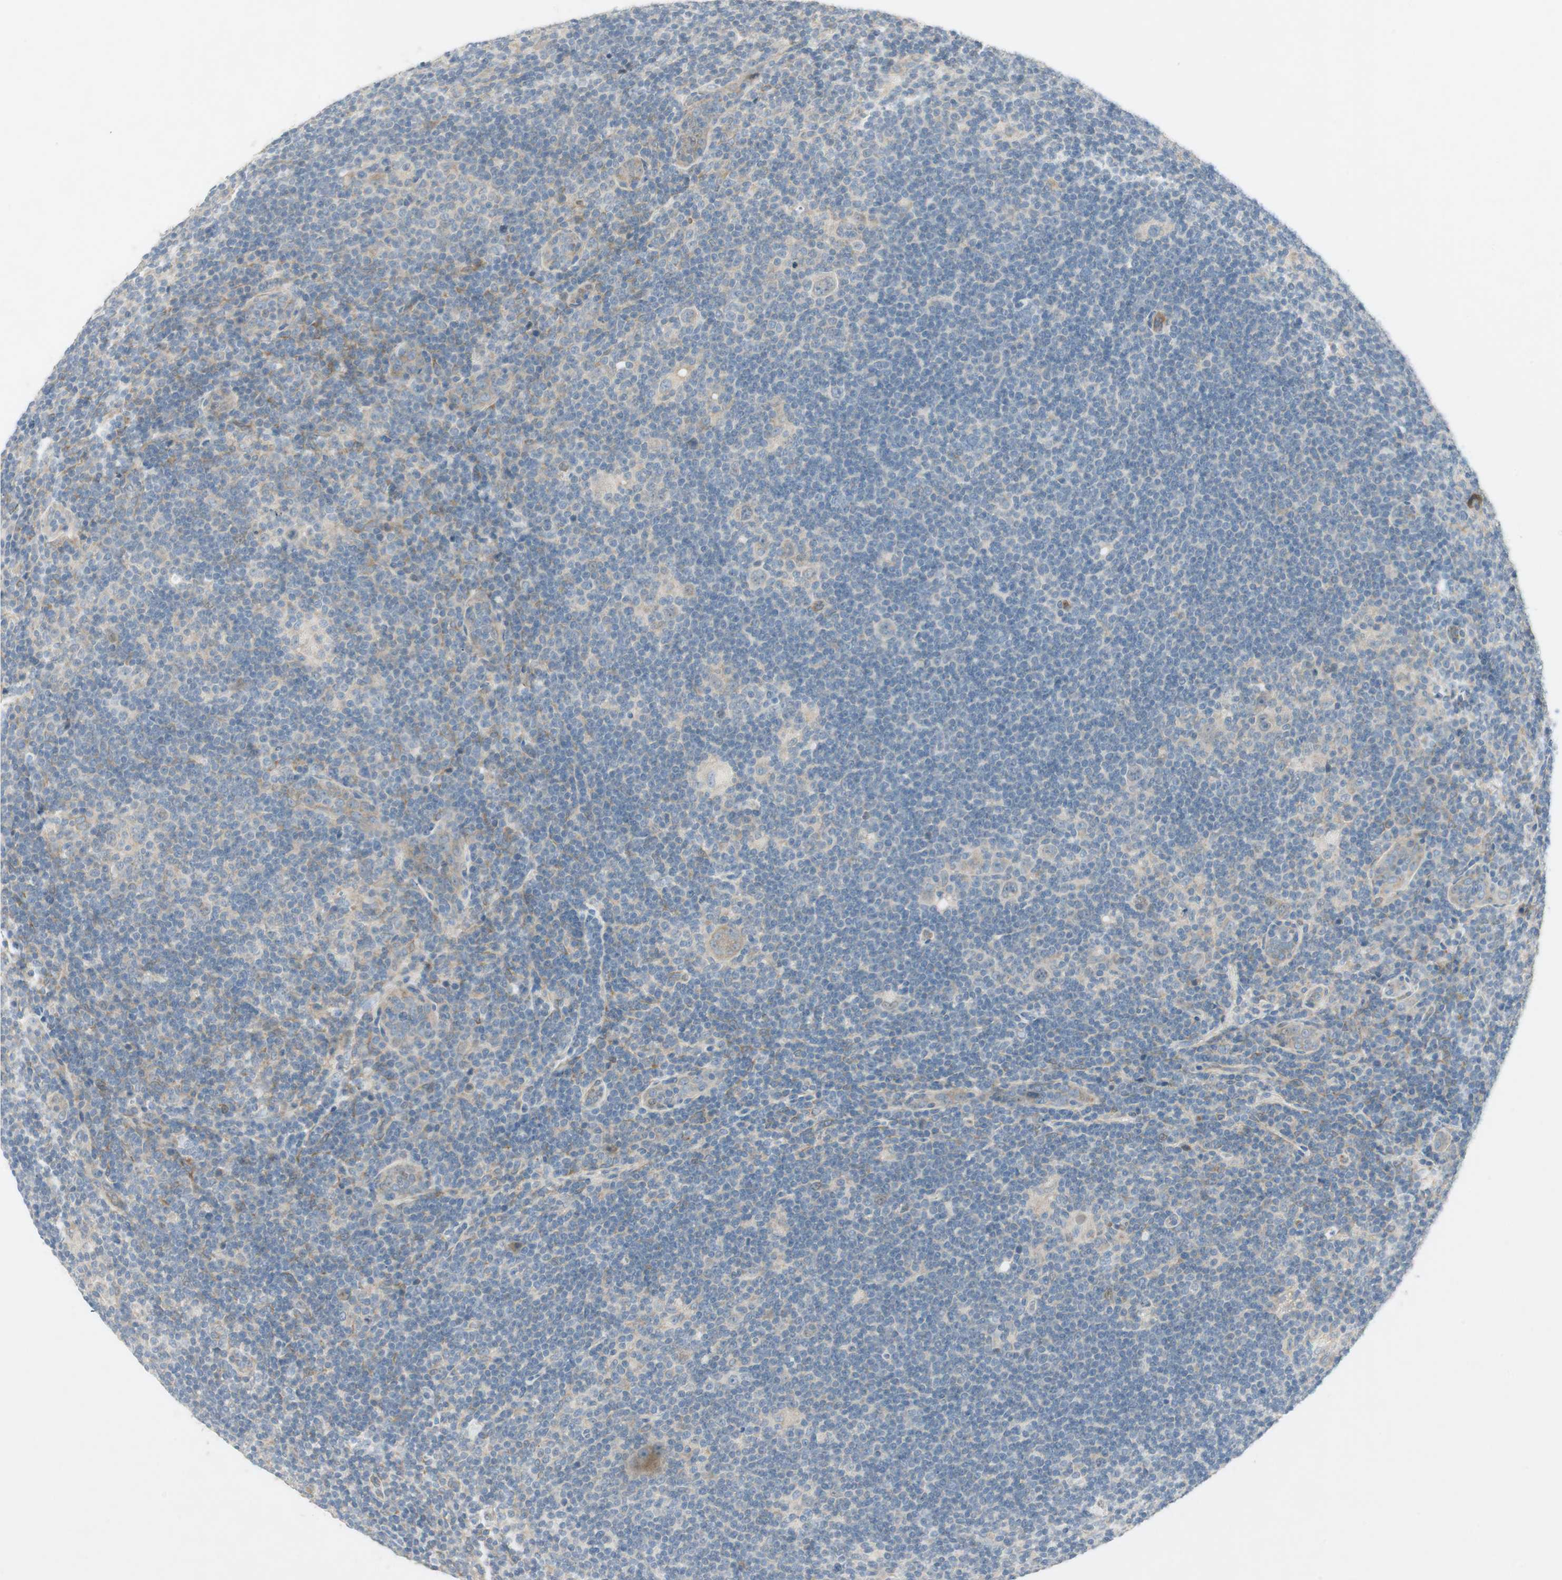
{"staining": {"intensity": "weak", "quantity": ">75%", "location": "cytoplasmic/membranous"}, "tissue": "lymphoma", "cell_type": "Tumor cells", "image_type": "cancer", "snomed": [{"axis": "morphology", "description": "Hodgkin's disease, NOS"}, {"axis": "topography", "description": "Lymph node"}], "caption": "High-power microscopy captured an immunohistochemistry (IHC) micrograph of lymphoma, revealing weak cytoplasmic/membranous positivity in about >75% of tumor cells.", "gene": "STON1-GTF2A1L", "patient": {"sex": "female", "age": 57}}